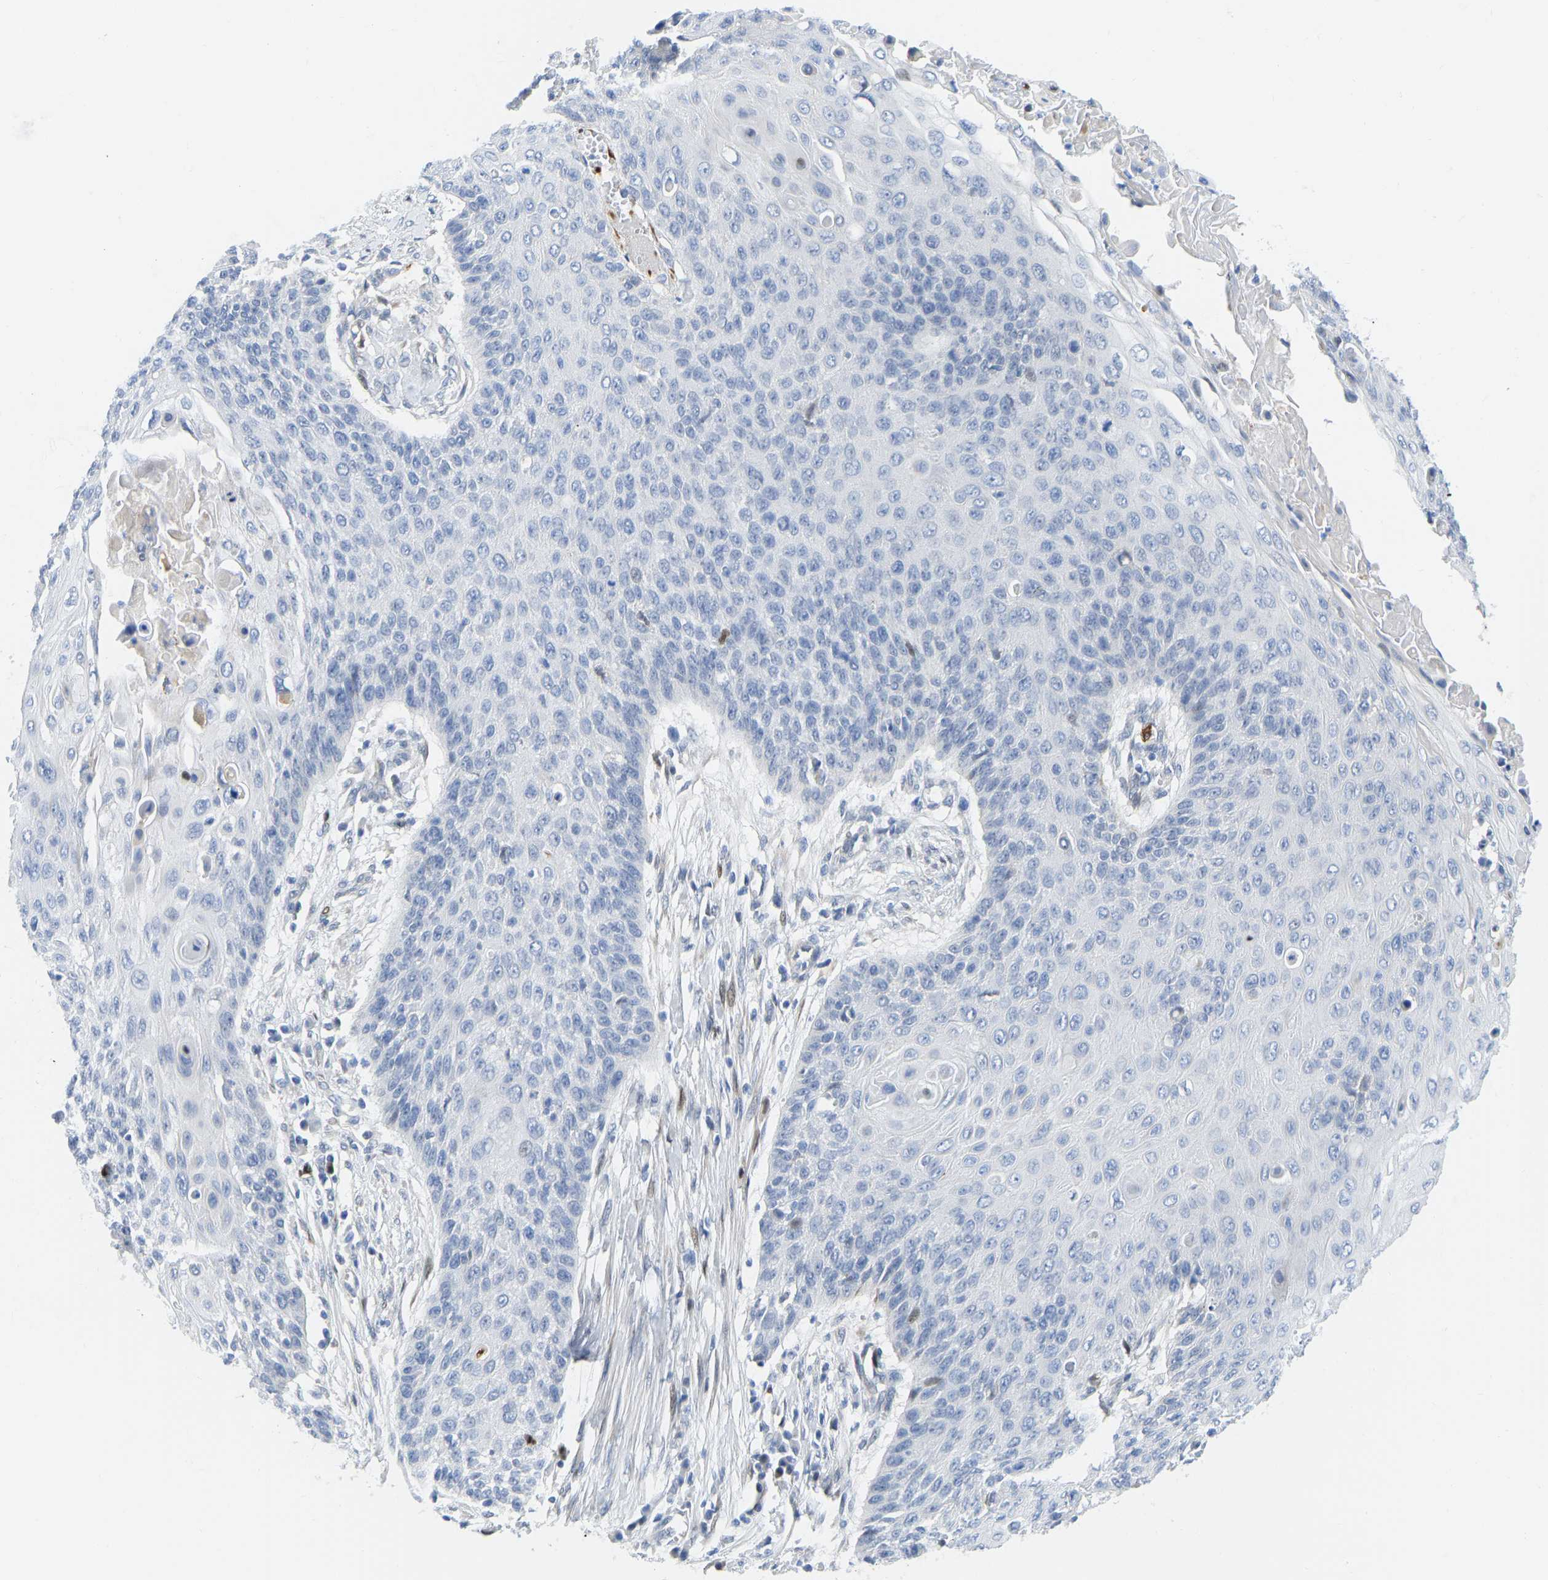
{"staining": {"intensity": "negative", "quantity": "none", "location": "none"}, "tissue": "cervical cancer", "cell_type": "Tumor cells", "image_type": "cancer", "snomed": [{"axis": "morphology", "description": "Squamous cell carcinoma, NOS"}, {"axis": "topography", "description": "Cervix"}], "caption": "Immunohistochemistry (IHC) of human squamous cell carcinoma (cervical) demonstrates no expression in tumor cells.", "gene": "HDAC5", "patient": {"sex": "female", "age": 39}}